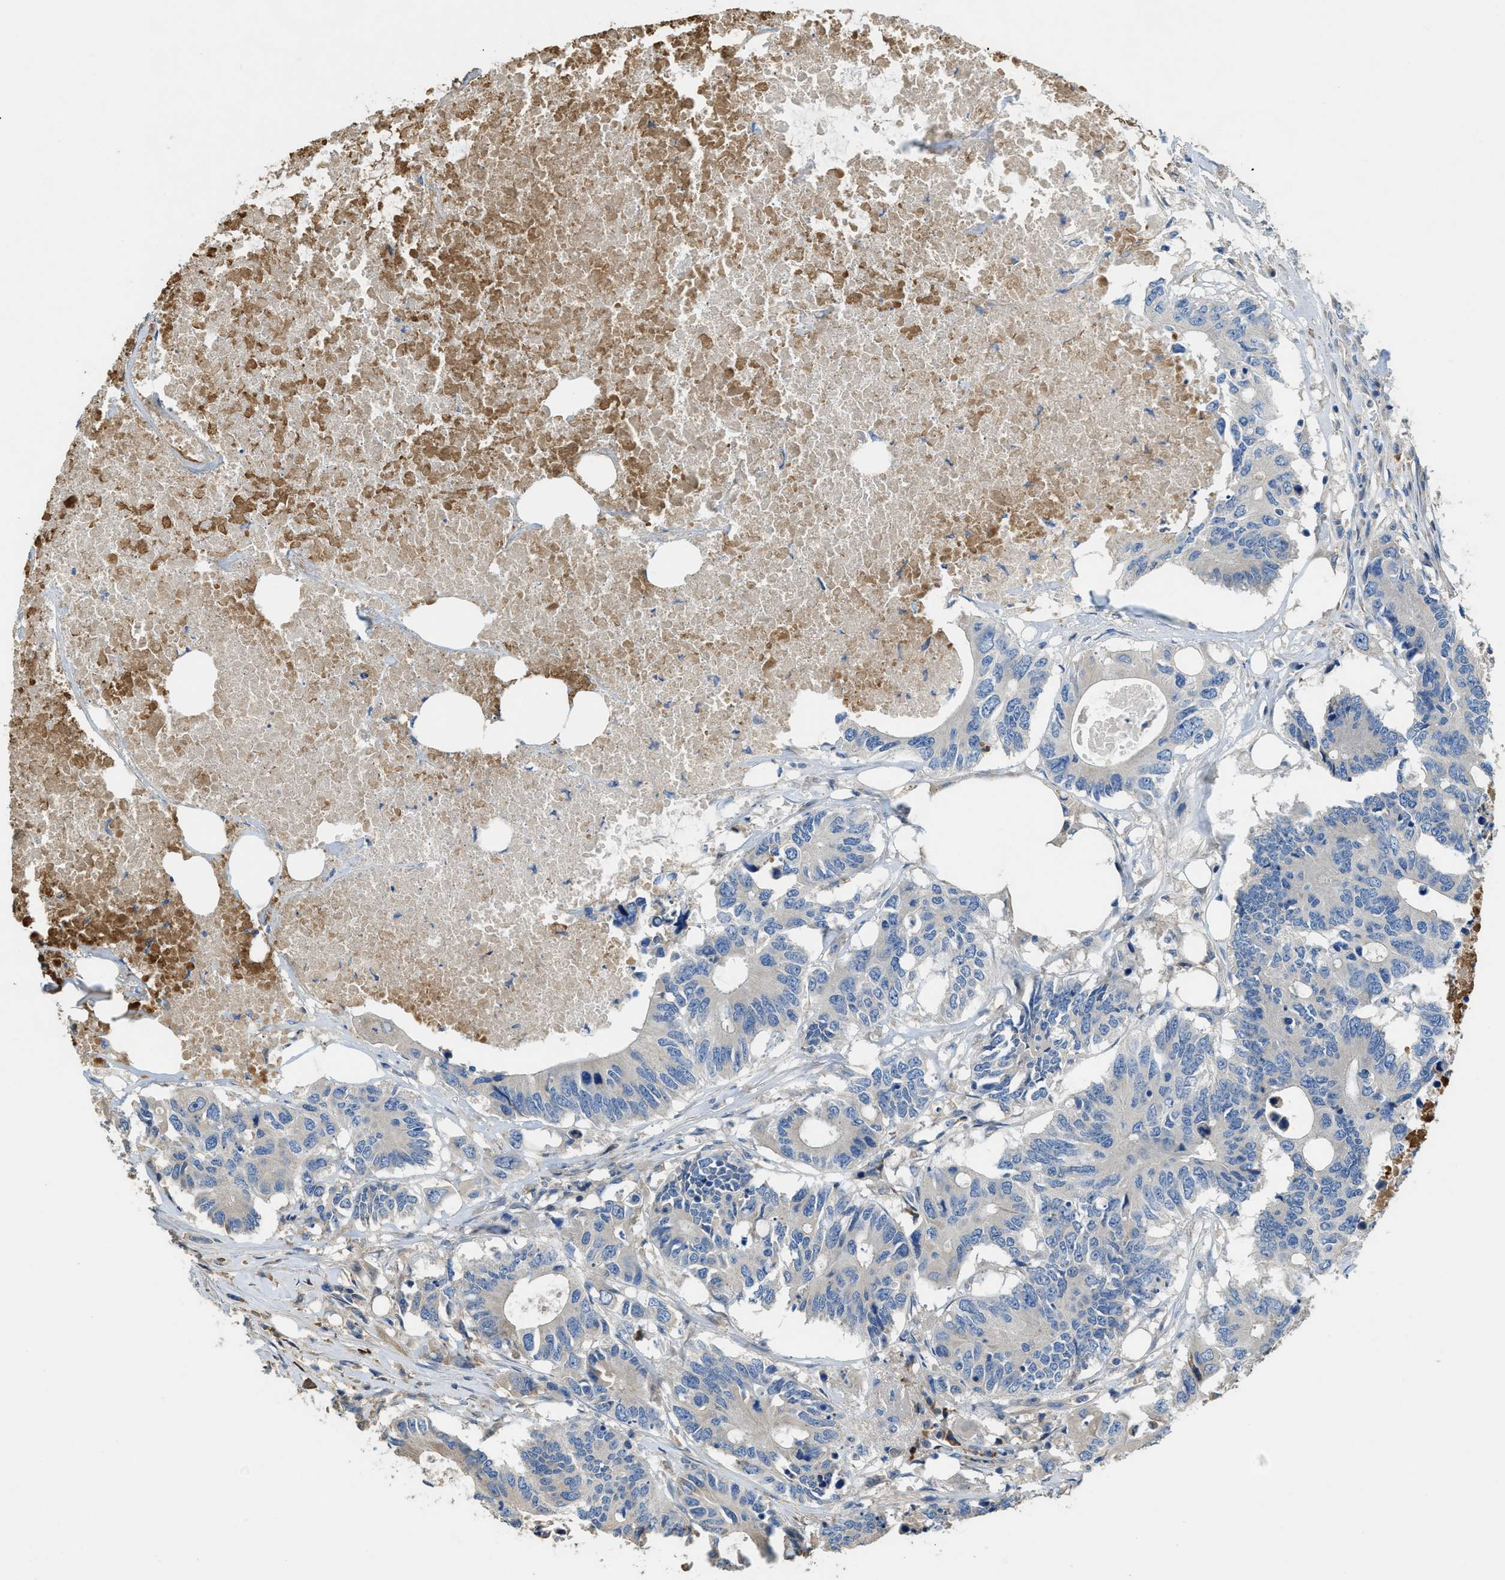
{"staining": {"intensity": "negative", "quantity": "none", "location": "none"}, "tissue": "colorectal cancer", "cell_type": "Tumor cells", "image_type": "cancer", "snomed": [{"axis": "morphology", "description": "Adenocarcinoma, NOS"}, {"axis": "topography", "description": "Colon"}], "caption": "This histopathology image is of colorectal cancer (adenocarcinoma) stained with IHC to label a protein in brown with the nuclei are counter-stained blue. There is no staining in tumor cells. (Immunohistochemistry, brightfield microscopy, high magnification).", "gene": "RIPK2", "patient": {"sex": "male", "age": 71}}